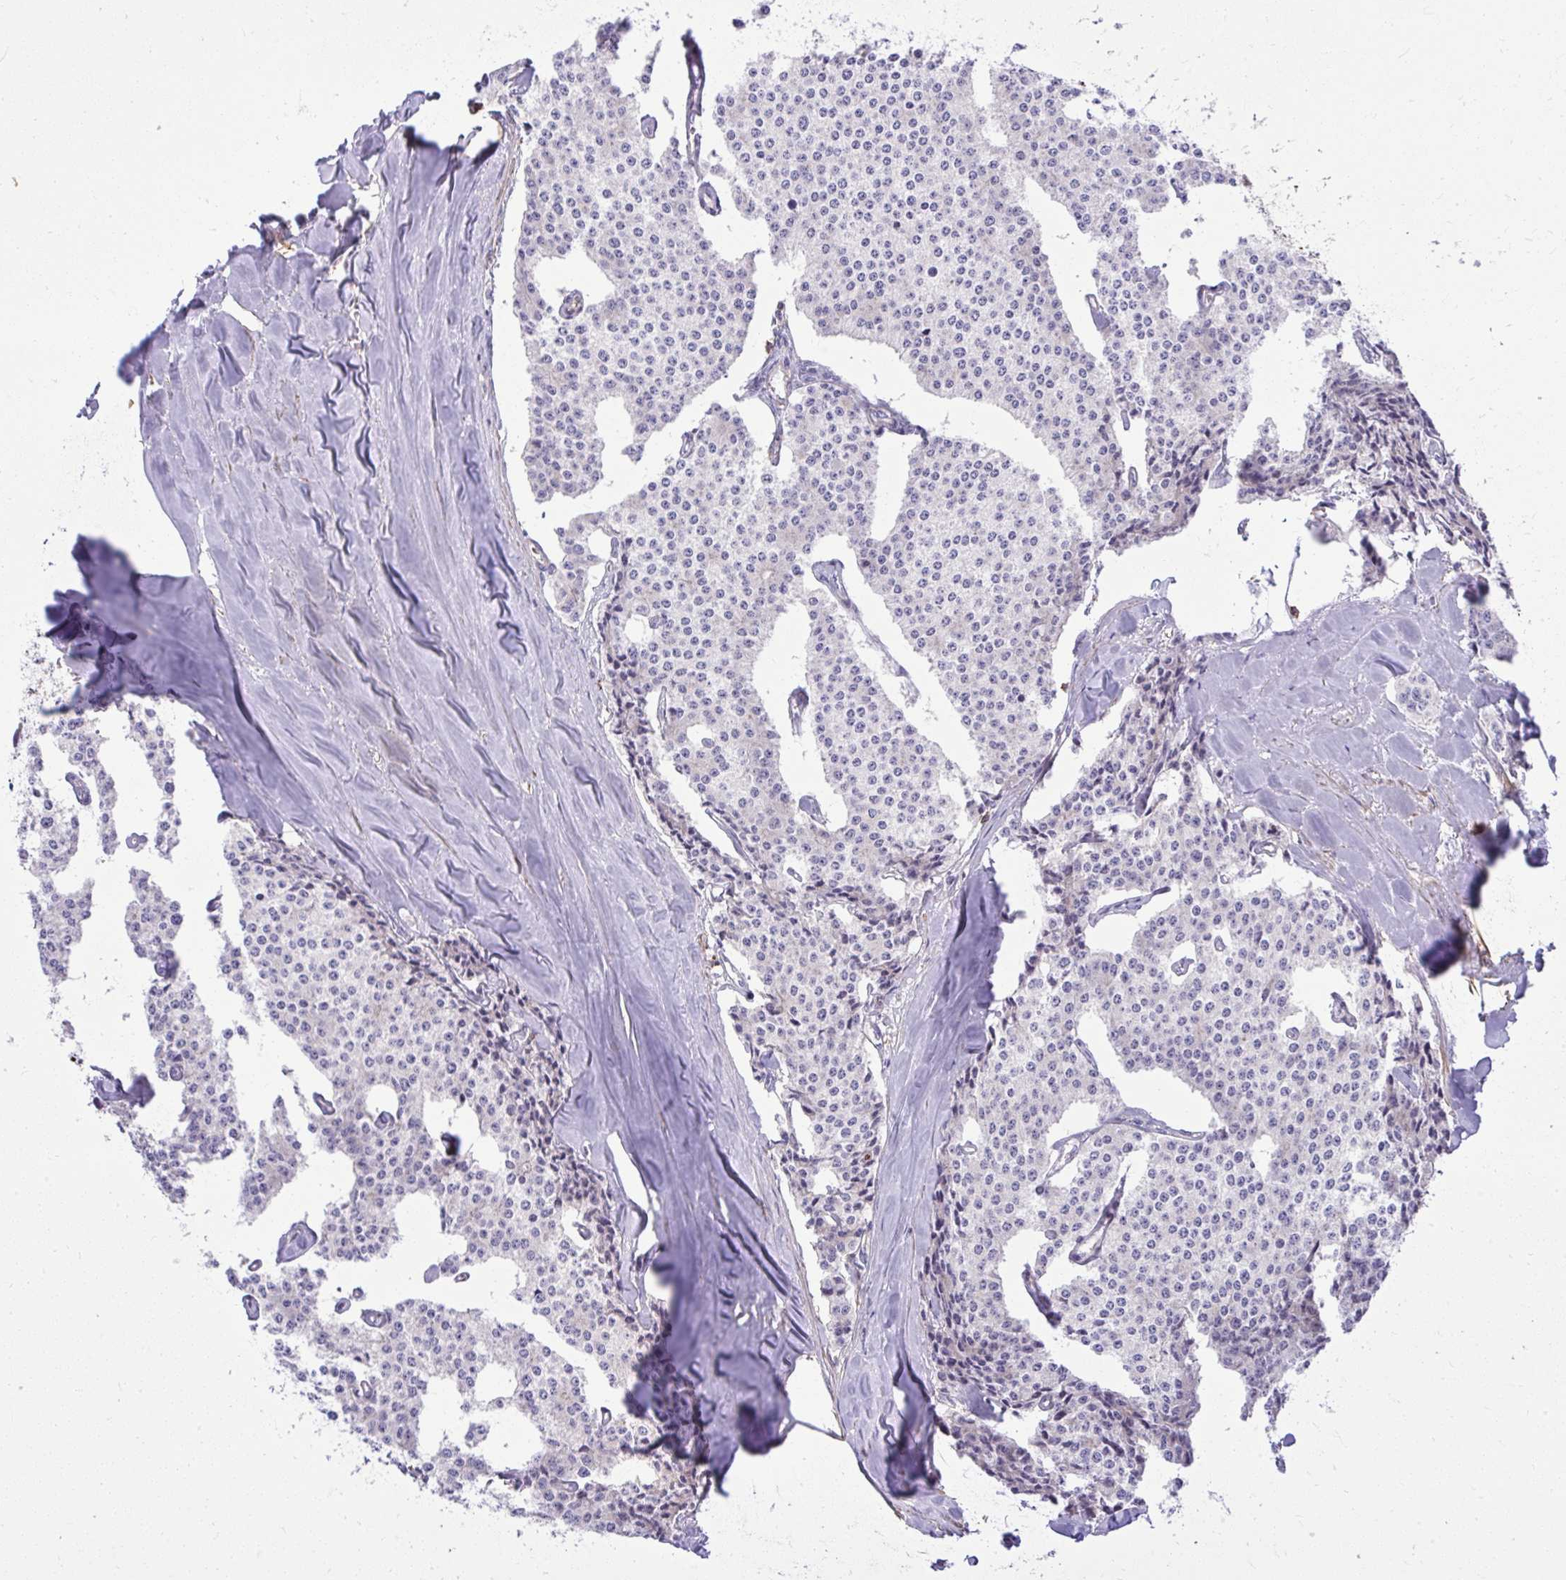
{"staining": {"intensity": "negative", "quantity": "none", "location": "none"}, "tissue": "carcinoid", "cell_type": "Tumor cells", "image_type": "cancer", "snomed": [{"axis": "morphology", "description": "Carcinoid, malignant, NOS"}, {"axis": "topography", "description": "Small intestine"}], "caption": "Carcinoid stained for a protein using IHC displays no staining tumor cells.", "gene": "GRK4", "patient": {"sex": "female", "age": 64}}